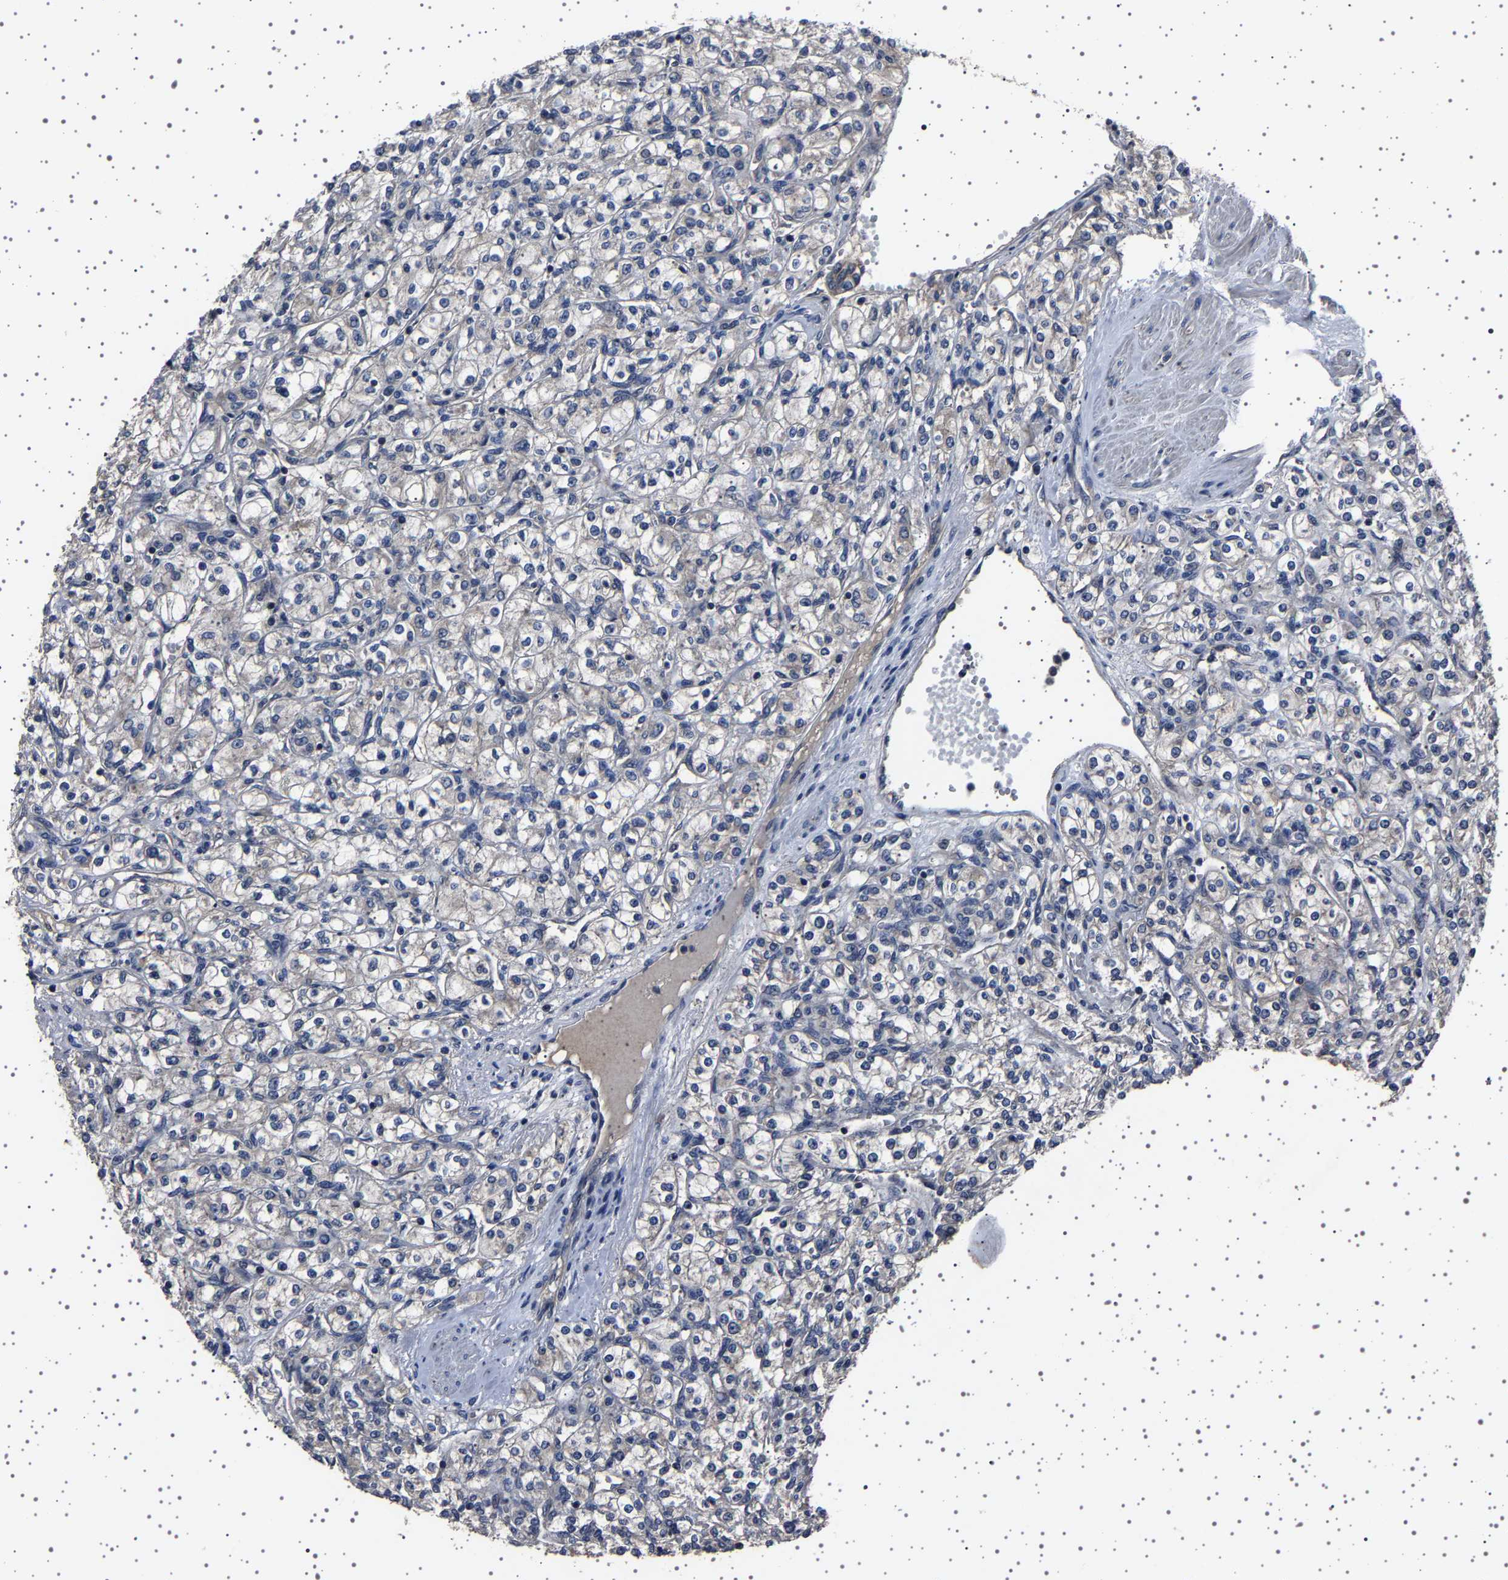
{"staining": {"intensity": "negative", "quantity": "none", "location": "none"}, "tissue": "renal cancer", "cell_type": "Tumor cells", "image_type": "cancer", "snomed": [{"axis": "morphology", "description": "Adenocarcinoma, NOS"}, {"axis": "topography", "description": "Kidney"}], "caption": "This is an immunohistochemistry (IHC) histopathology image of renal cancer (adenocarcinoma). There is no staining in tumor cells.", "gene": "NCKAP1", "patient": {"sex": "male", "age": 77}}